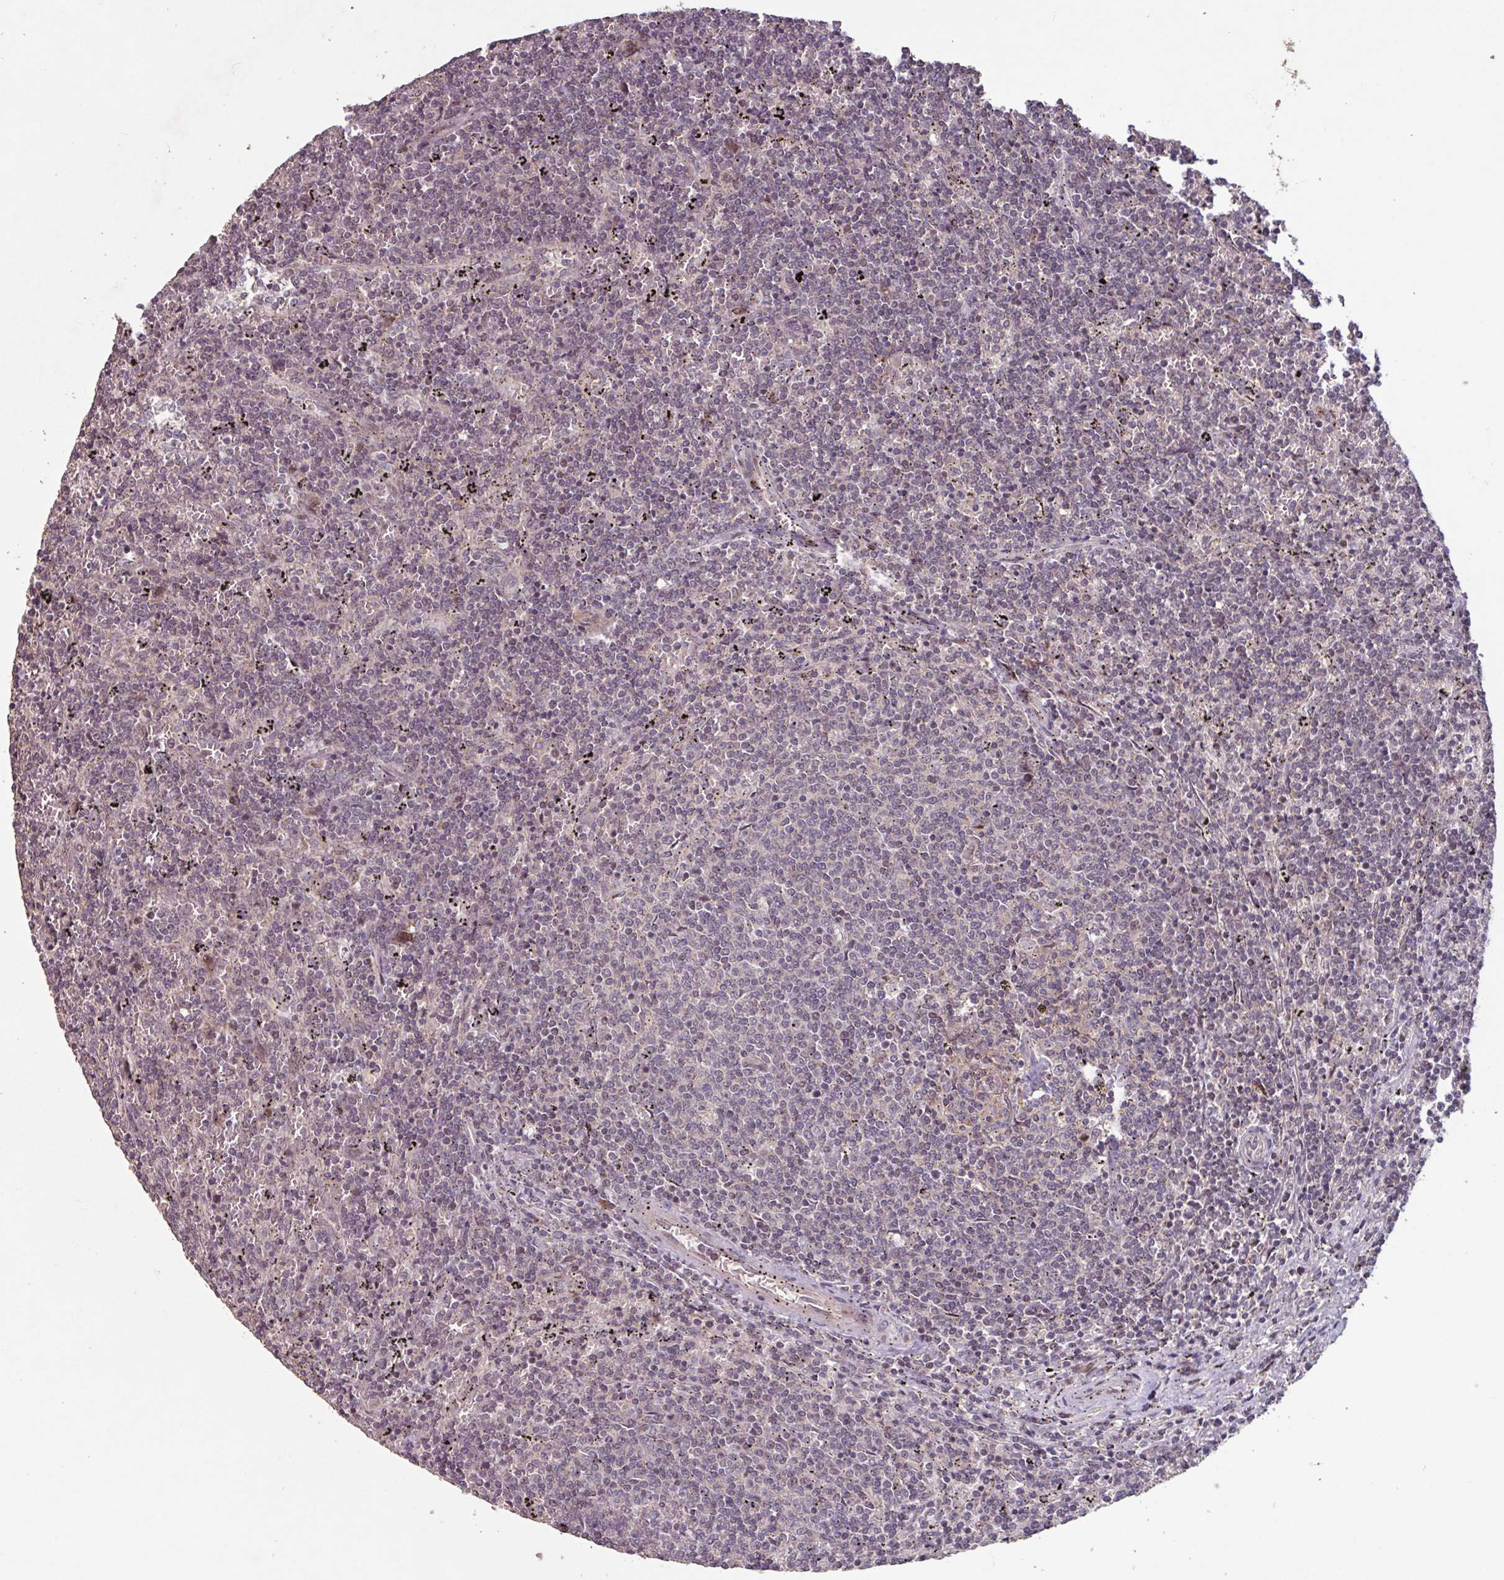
{"staining": {"intensity": "negative", "quantity": "none", "location": "none"}, "tissue": "lymphoma", "cell_type": "Tumor cells", "image_type": "cancer", "snomed": [{"axis": "morphology", "description": "Malignant lymphoma, non-Hodgkin's type, Low grade"}, {"axis": "topography", "description": "Spleen"}], "caption": "High power microscopy histopathology image of an IHC micrograph of lymphoma, revealing no significant positivity in tumor cells. (DAB (3,3'-diaminobenzidine) immunohistochemistry (IHC), high magnification).", "gene": "TMEM88", "patient": {"sex": "female", "age": 50}}